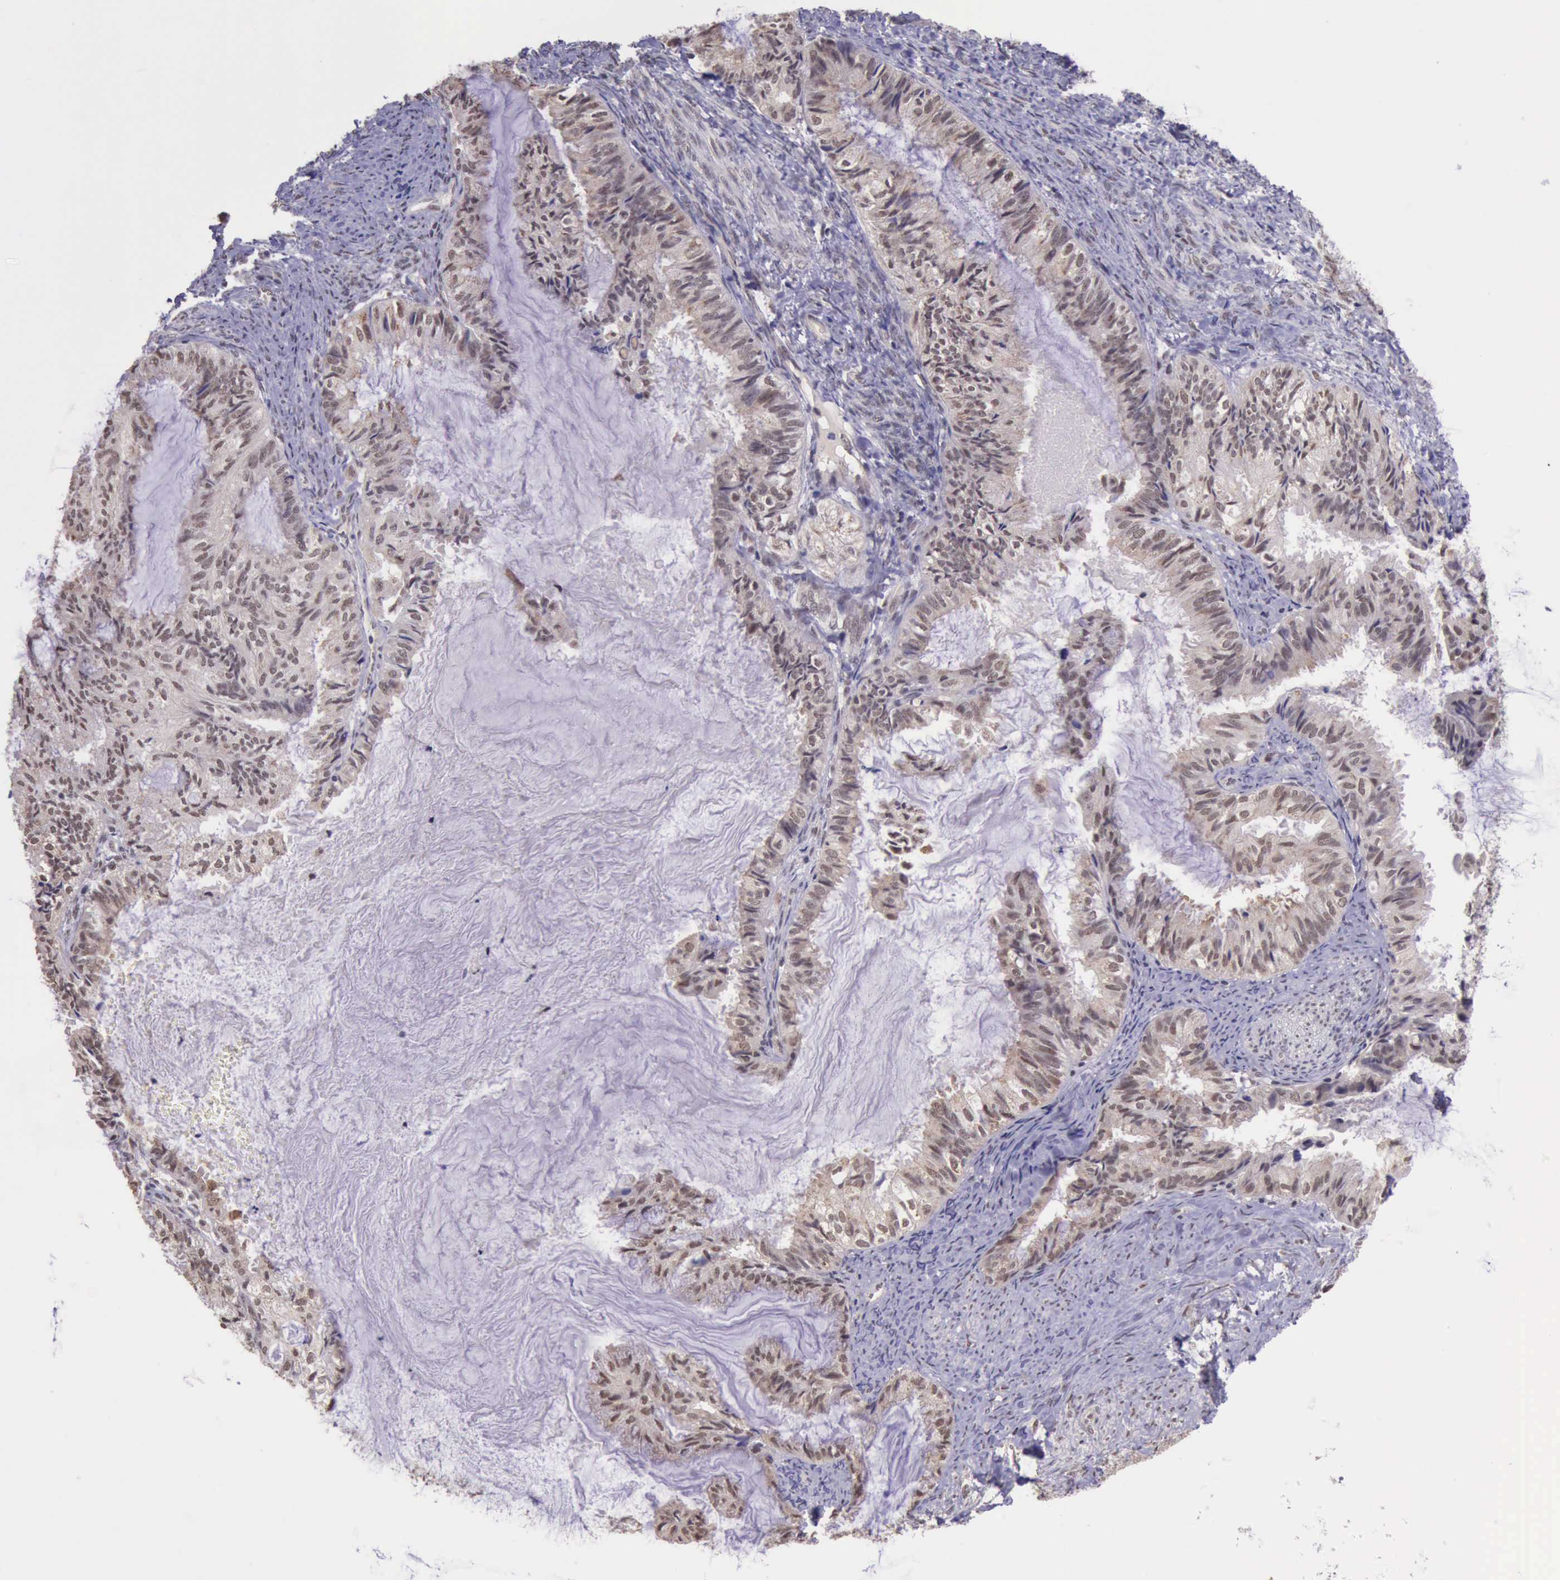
{"staining": {"intensity": "moderate", "quantity": ">75%", "location": "nuclear"}, "tissue": "endometrial cancer", "cell_type": "Tumor cells", "image_type": "cancer", "snomed": [{"axis": "morphology", "description": "Adenocarcinoma, NOS"}, {"axis": "topography", "description": "Endometrium"}], "caption": "A brown stain shows moderate nuclear staining of a protein in endometrial cancer (adenocarcinoma) tumor cells.", "gene": "PRPF39", "patient": {"sex": "female", "age": 86}}